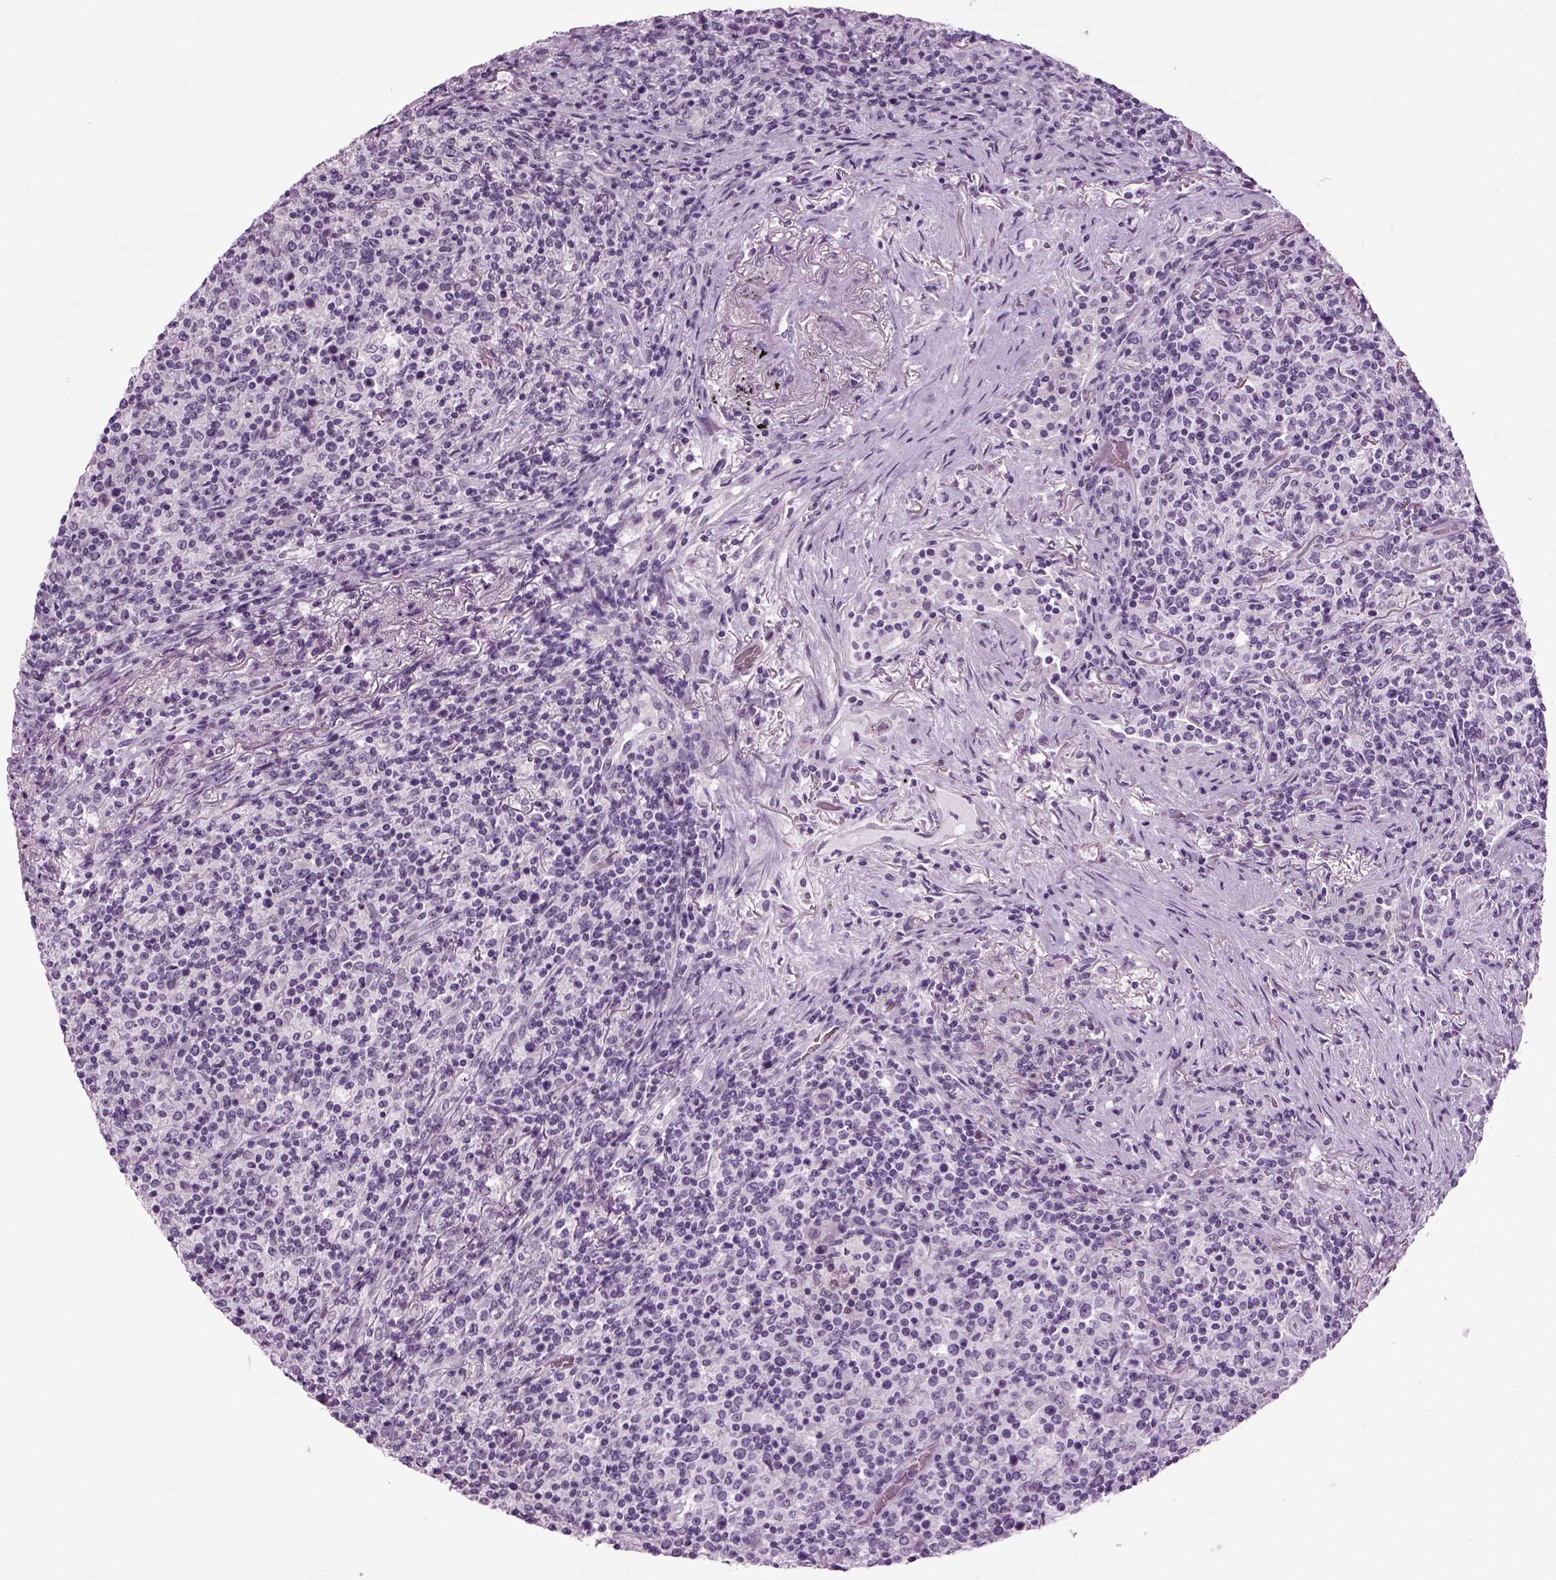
{"staining": {"intensity": "negative", "quantity": "none", "location": "none"}, "tissue": "lymphoma", "cell_type": "Tumor cells", "image_type": "cancer", "snomed": [{"axis": "morphology", "description": "Malignant lymphoma, non-Hodgkin's type, High grade"}, {"axis": "topography", "description": "Lung"}], "caption": "This is a image of IHC staining of lymphoma, which shows no expression in tumor cells.", "gene": "ZC2HC1C", "patient": {"sex": "male", "age": 79}}